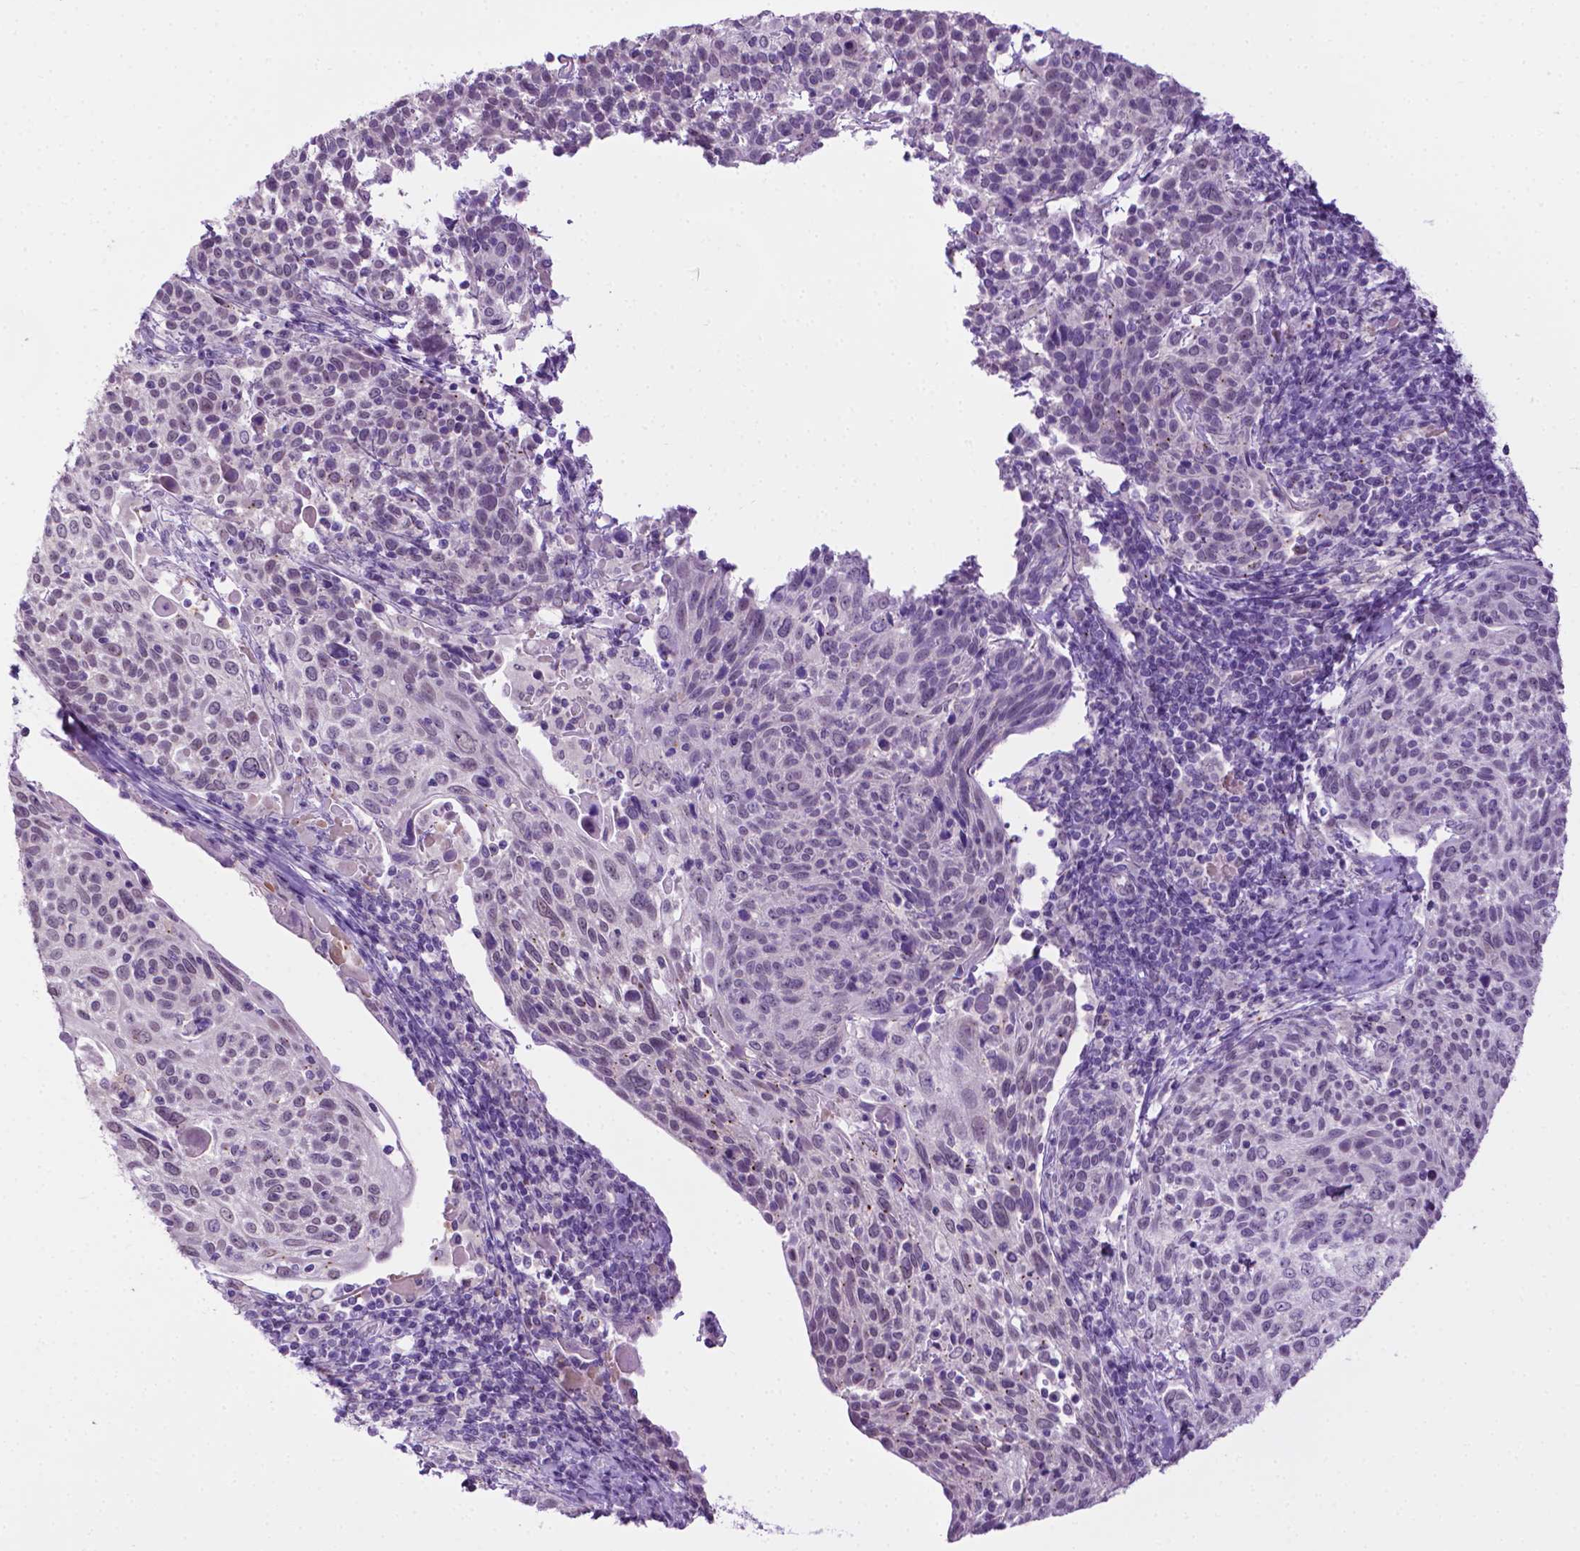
{"staining": {"intensity": "negative", "quantity": "none", "location": "none"}, "tissue": "cervical cancer", "cell_type": "Tumor cells", "image_type": "cancer", "snomed": [{"axis": "morphology", "description": "Squamous cell carcinoma, NOS"}, {"axis": "topography", "description": "Cervix"}], "caption": "Immunohistochemistry (IHC) photomicrograph of neoplastic tissue: cervical squamous cell carcinoma stained with DAB demonstrates no significant protein positivity in tumor cells. The staining is performed using DAB brown chromogen with nuclei counter-stained in using hematoxylin.", "gene": "MMP27", "patient": {"sex": "female", "age": 61}}